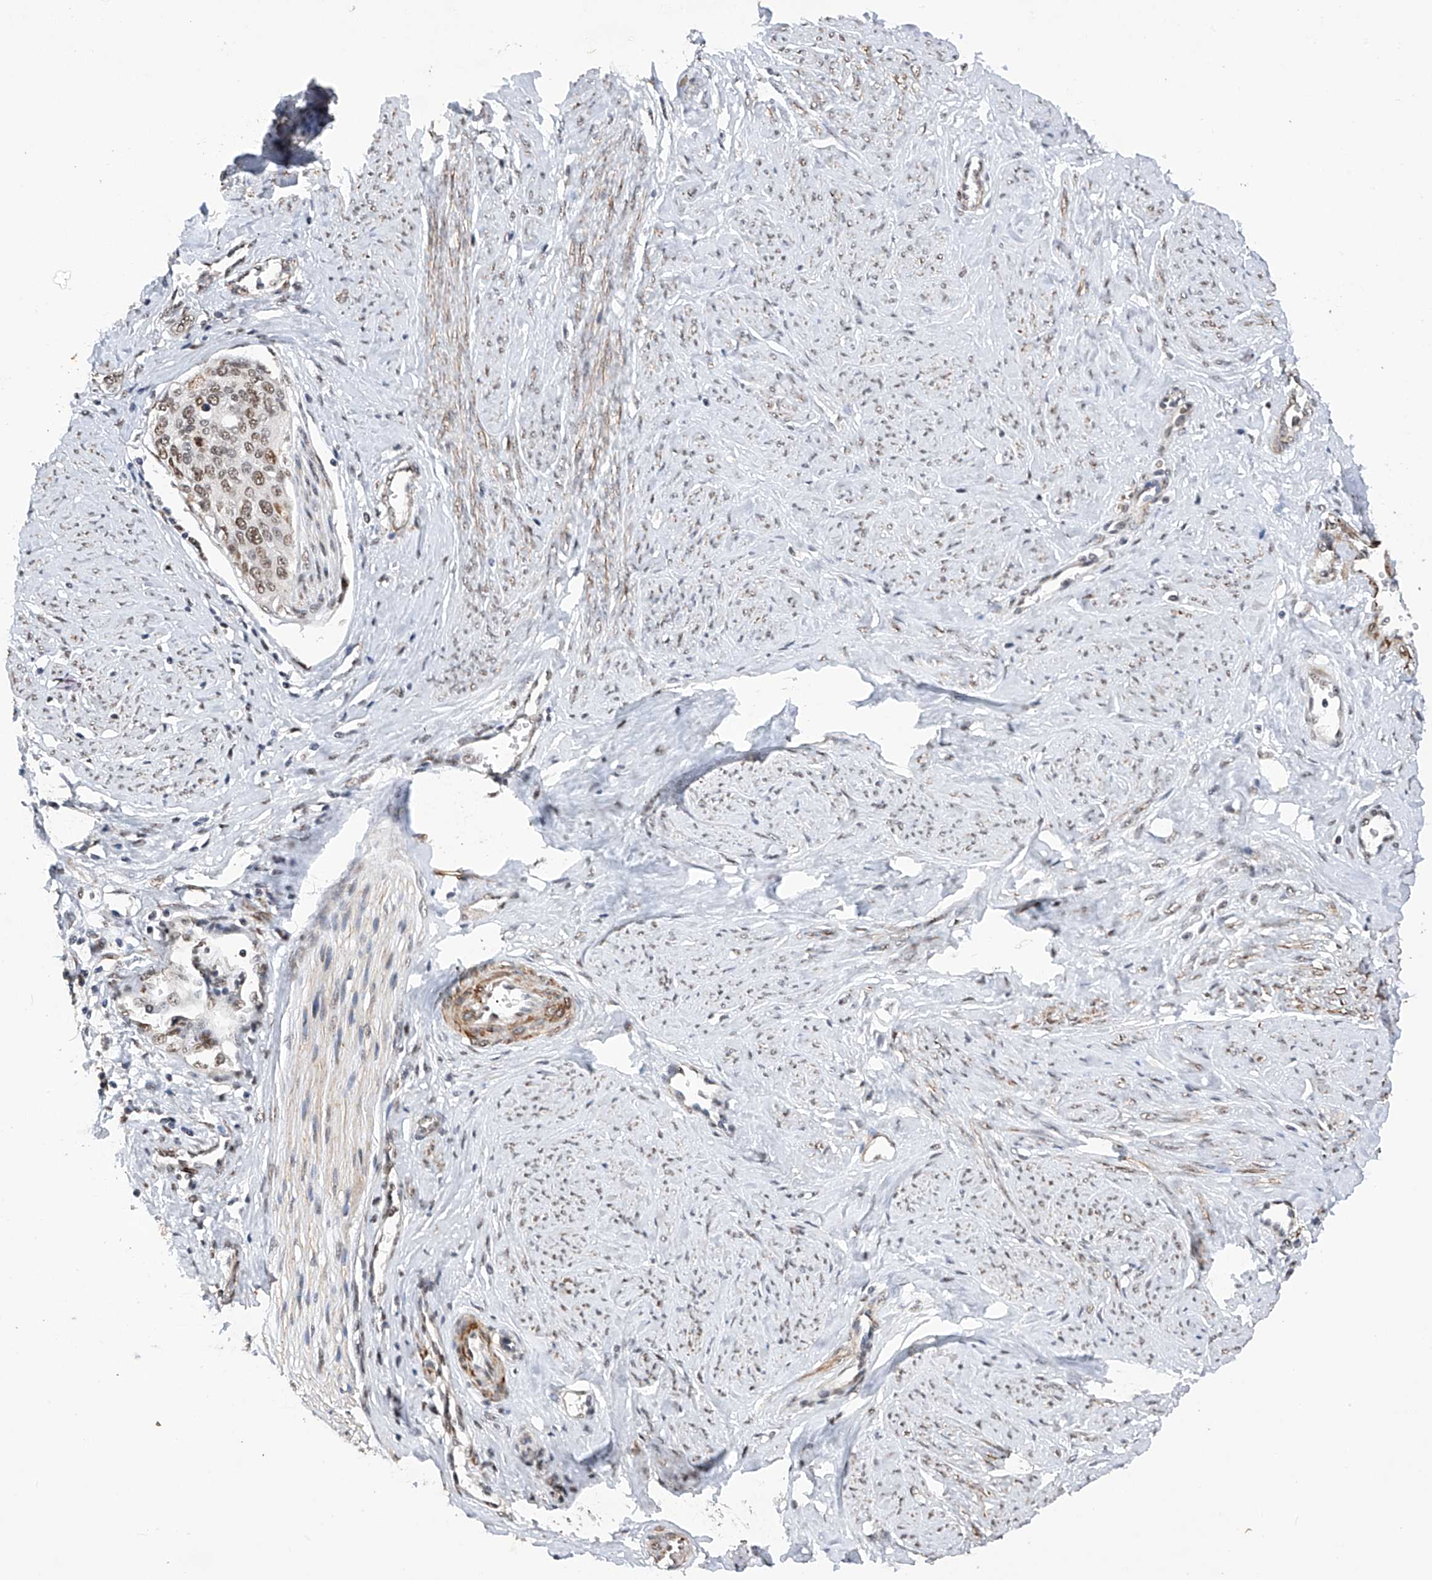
{"staining": {"intensity": "moderate", "quantity": ">75%", "location": "nuclear"}, "tissue": "cervical cancer", "cell_type": "Tumor cells", "image_type": "cancer", "snomed": [{"axis": "morphology", "description": "Squamous cell carcinoma, NOS"}, {"axis": "topography", "description": "Cervix"}], "caption": "A photomicrograph showing moderate nuclear positivity in approximately >75% of tumor cells in cervical squamous cell carcinoma, as visualized by brown immunohistochemical staining.", "gene": "NFATC4", "patient": {"sex": "female", "age": 37}}